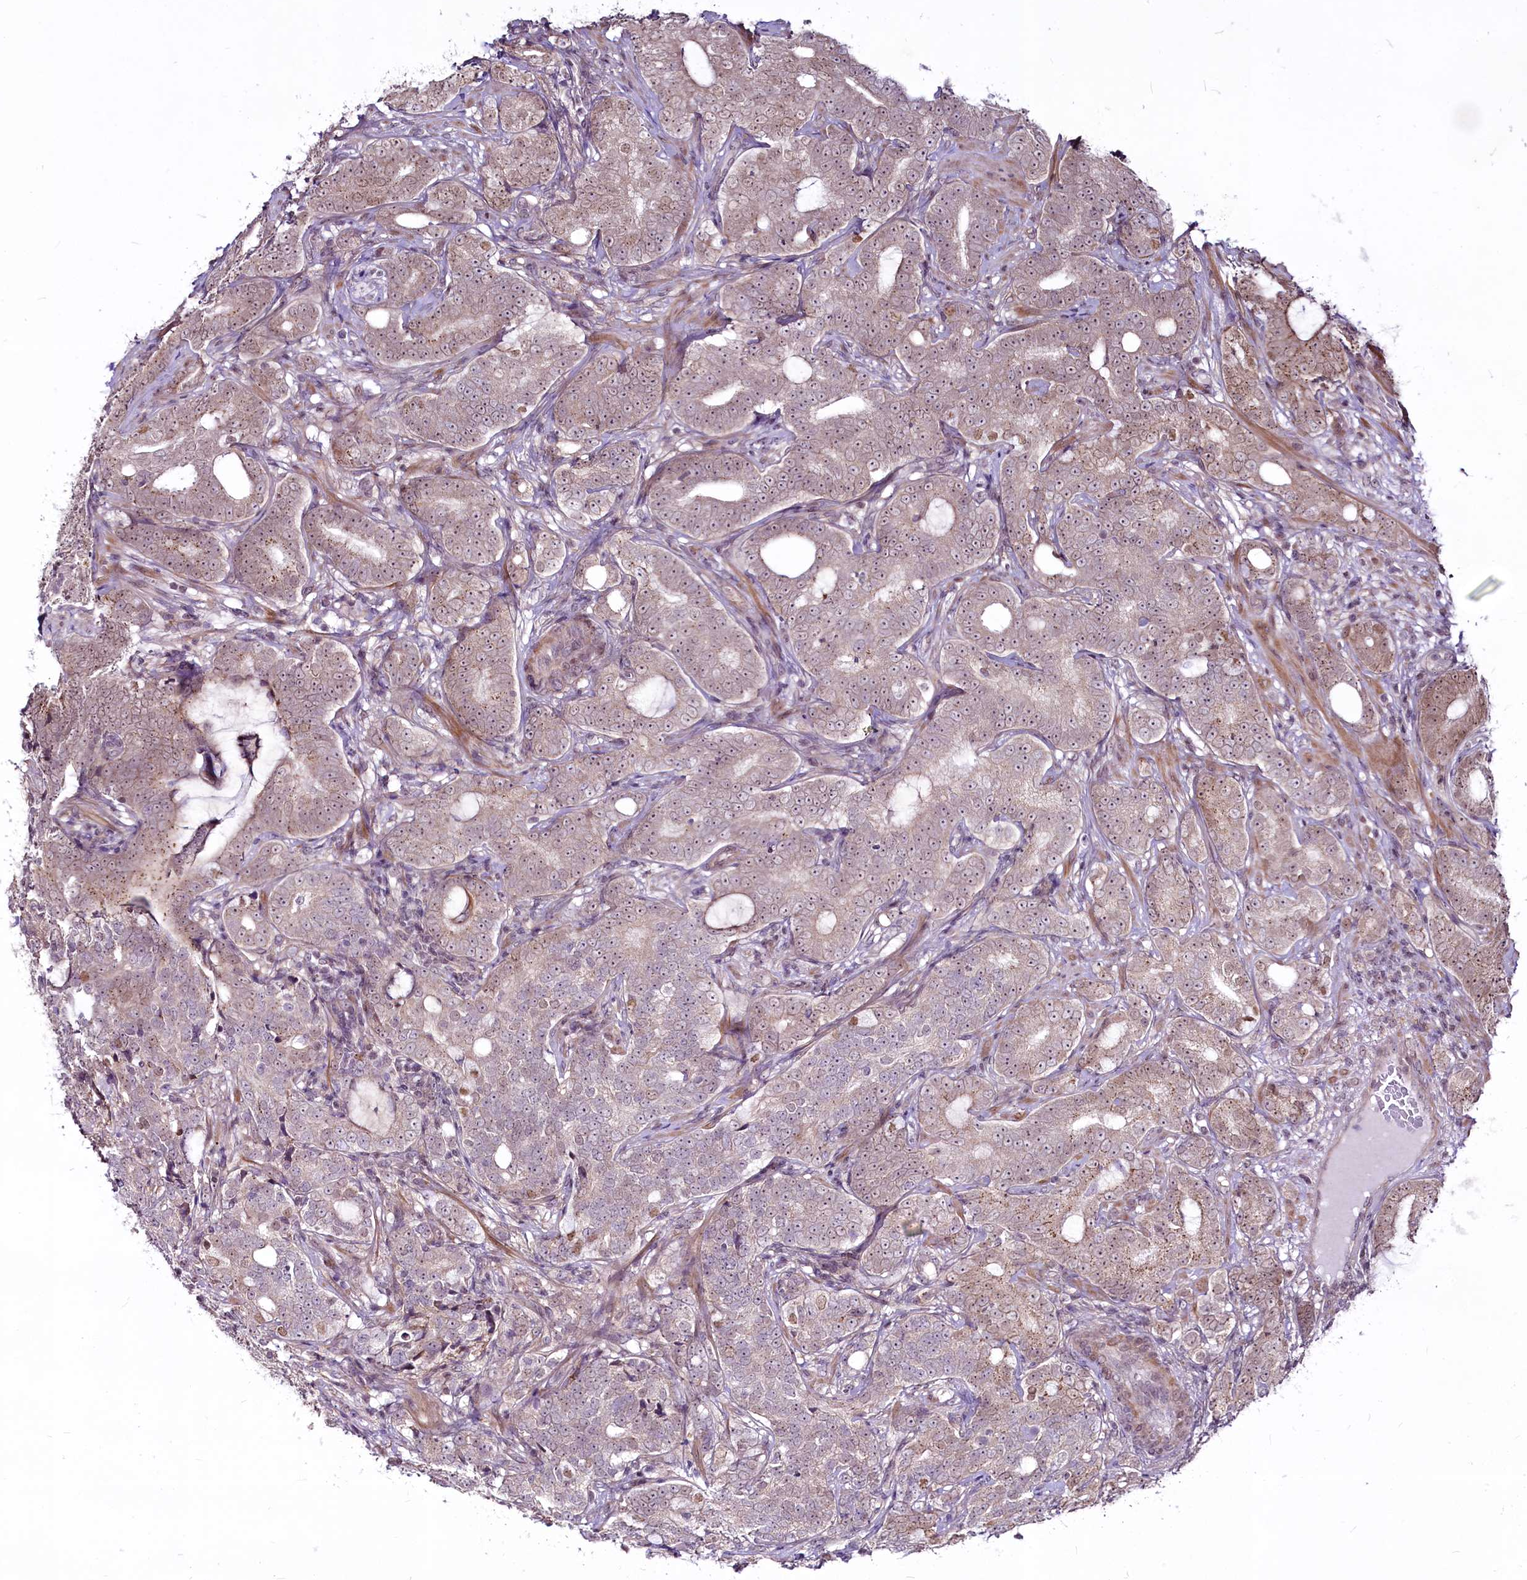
{"staining": {"intensity": "weak", "quantity": ">75%", "location": "cytoplasmic/membranous,nuclear"}, "tissue": "prostate cancer", "cell_type": "Tumor cells", "image_type": "cancer", "snomed": [{"axis": "morphology", "description": "Adenocarcinoma, High grade"}, {"axis": "topography", "description": "Prostate"}], "caption": "Immunohistochemistry (DAB) staining of prostate cancer (high-grade adenocarcinoma) reveals weak cytoplasmic/membranous and nuclear protein positivity in about >75% of tumor cells.", "gene": "RSBN1", "patient": {"sex": "male", "age": 64}}